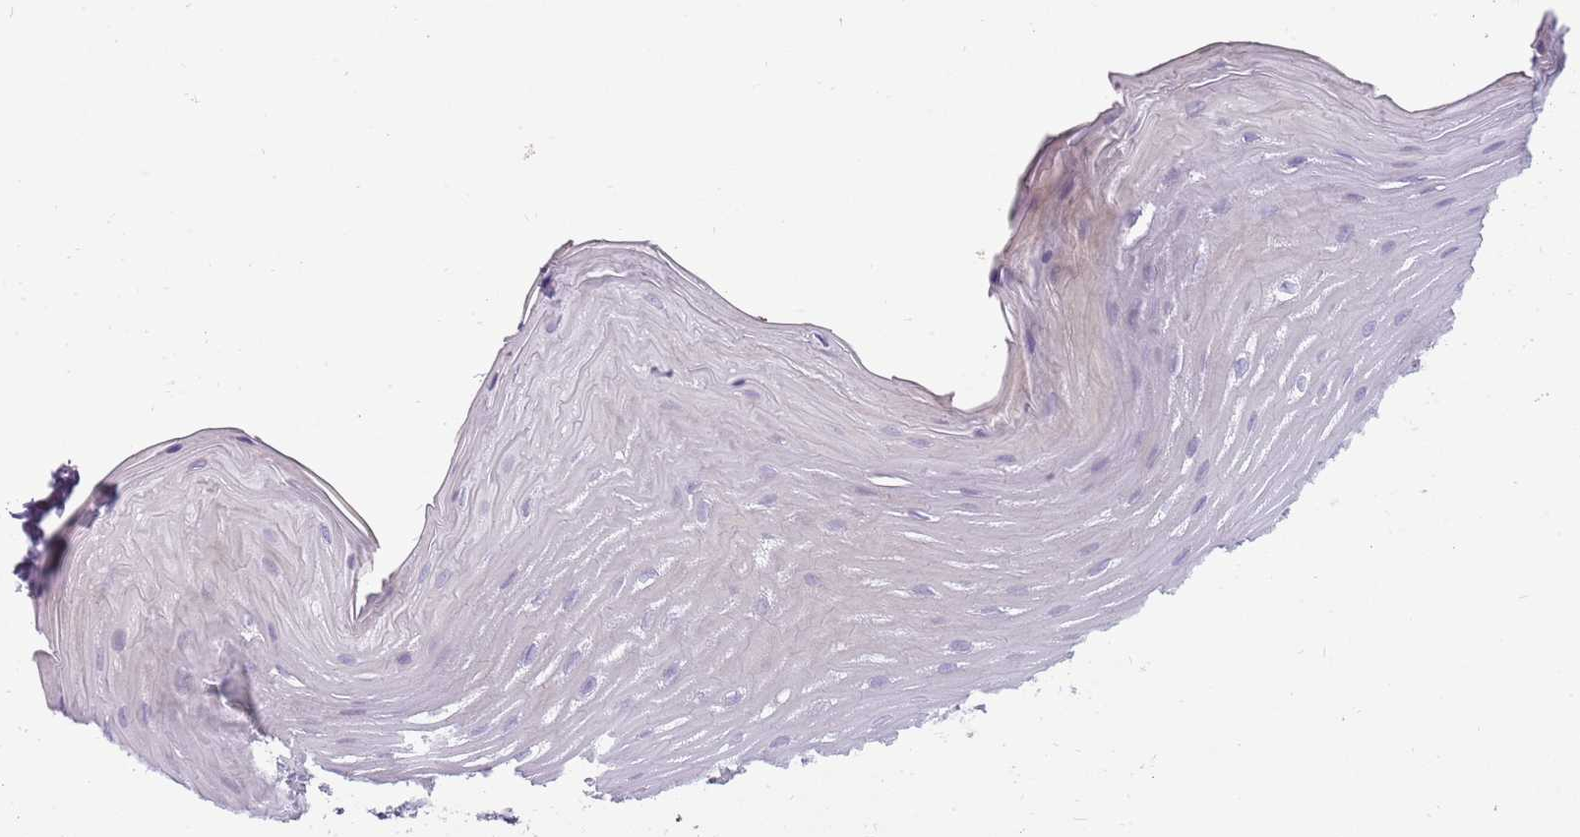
{"staining": {"intensity": "negative", "quantity": "none", "location": "none"}, "tissue": "oral mucosa", "cell_type": "Squamous epithelial cells", "image_type": "normal", "snomed": [{"axis": "morphology", "description": "Normal tissue, NOS"}, {"axis": "topography", "description": "Oral tissue"}], "caption": "The photomicrograph shows no staining of squamous epithelial cells in benign oral mucosa.", "gene": "DIPK1C", "patient": {"sex": "female", "age": 39}}